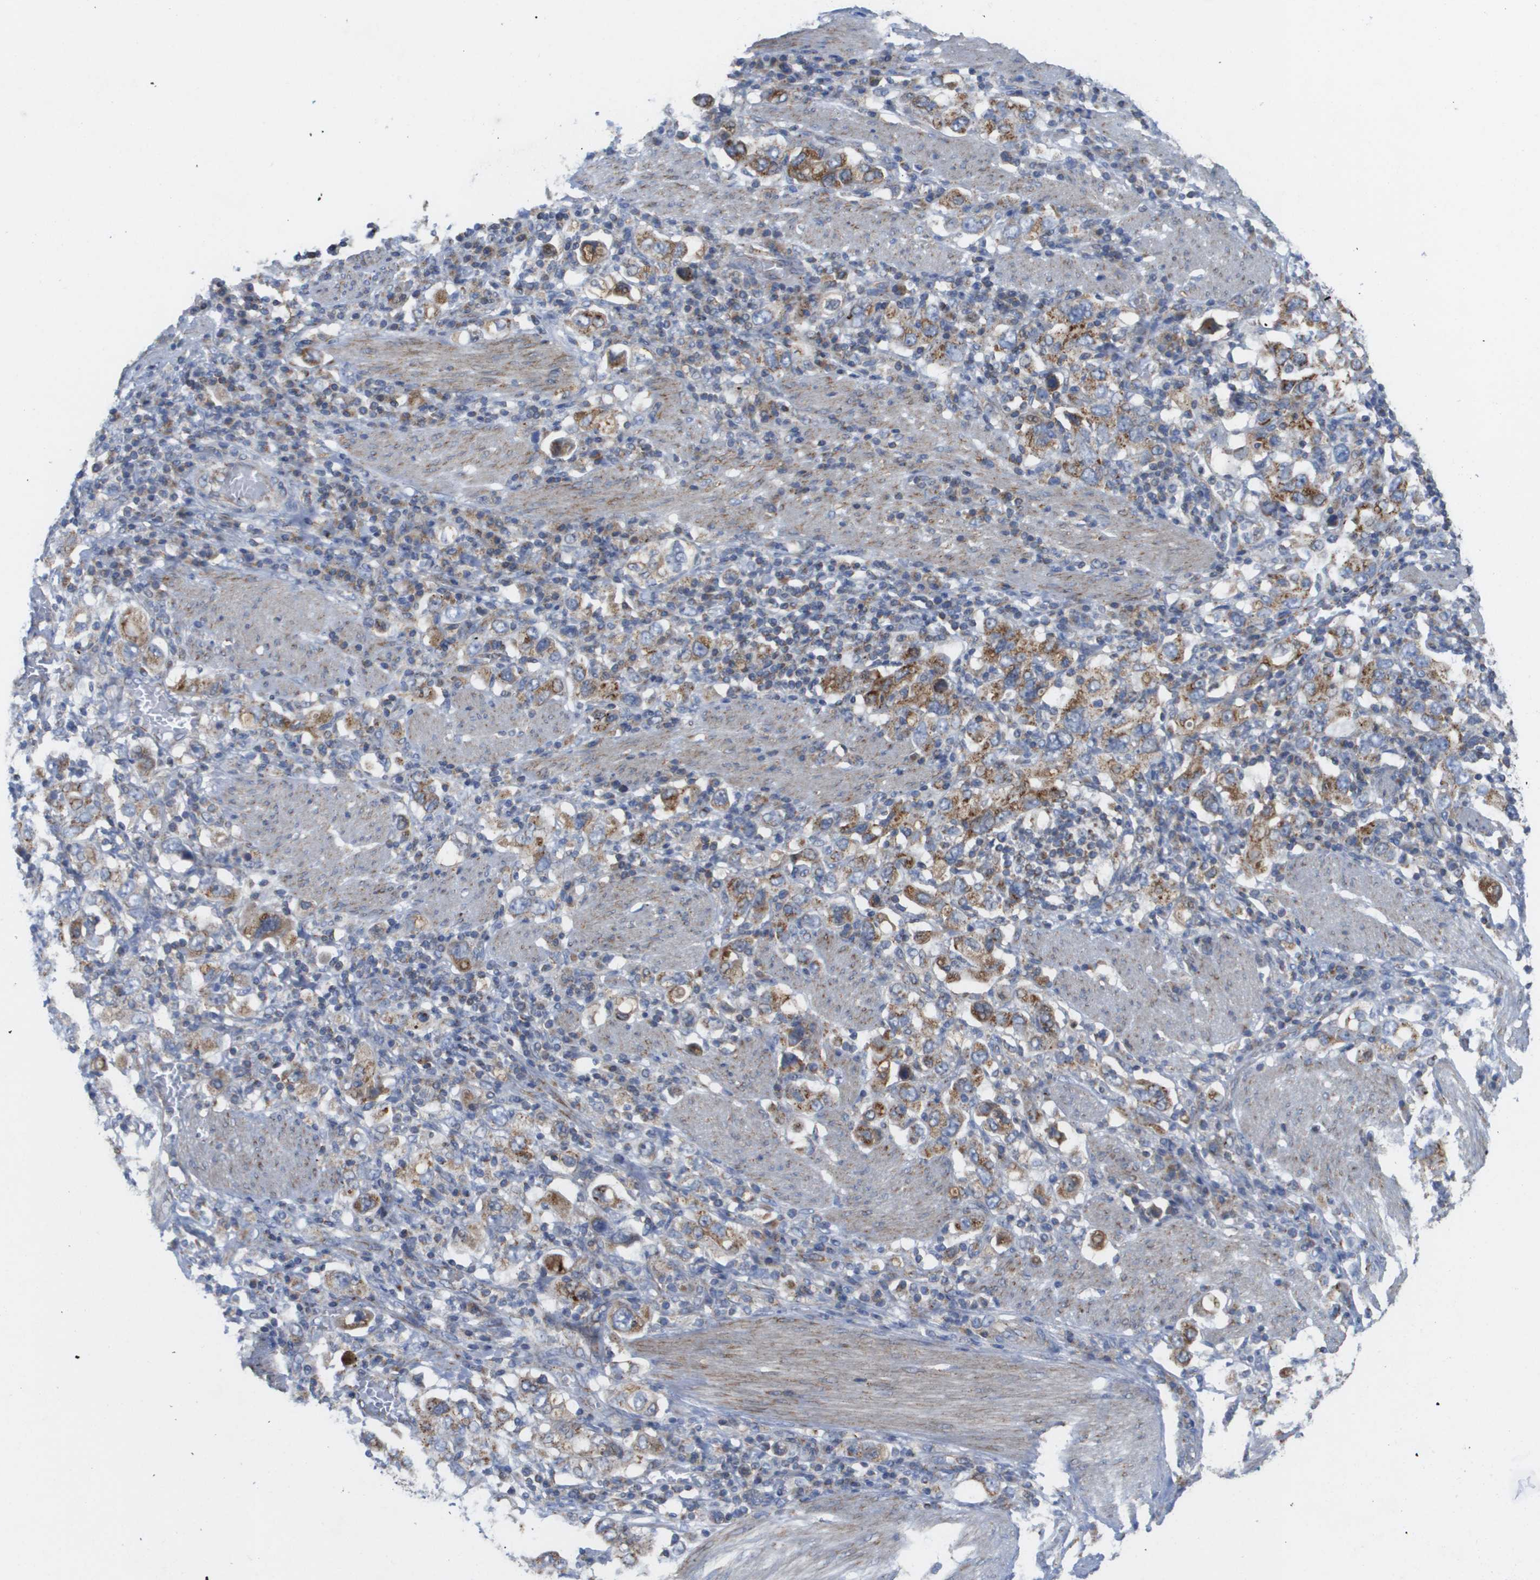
{"staining": {"intensity": "moderate", "quantity": ">75%", "location": "cytoplasmic/membranous"}, "tissue": "stomach cancer", "cell_type": "Tumor cells", "image_type": "cancer", "snomed": [{"axis": "morphology", "description": "Adenocarcinoma, NOS"}, {"axis": "topography", "description": "Stomach, upper"}], "caption": "Approximately >75% of tumor cells in human adenocarcinoma (stomach) reveal moderate cytoplasmic/membranous protein expression as visualized by brown immunohistochemical staining.", "gene": "FIS1", "patient": {"sex": "male", "age": 62}}